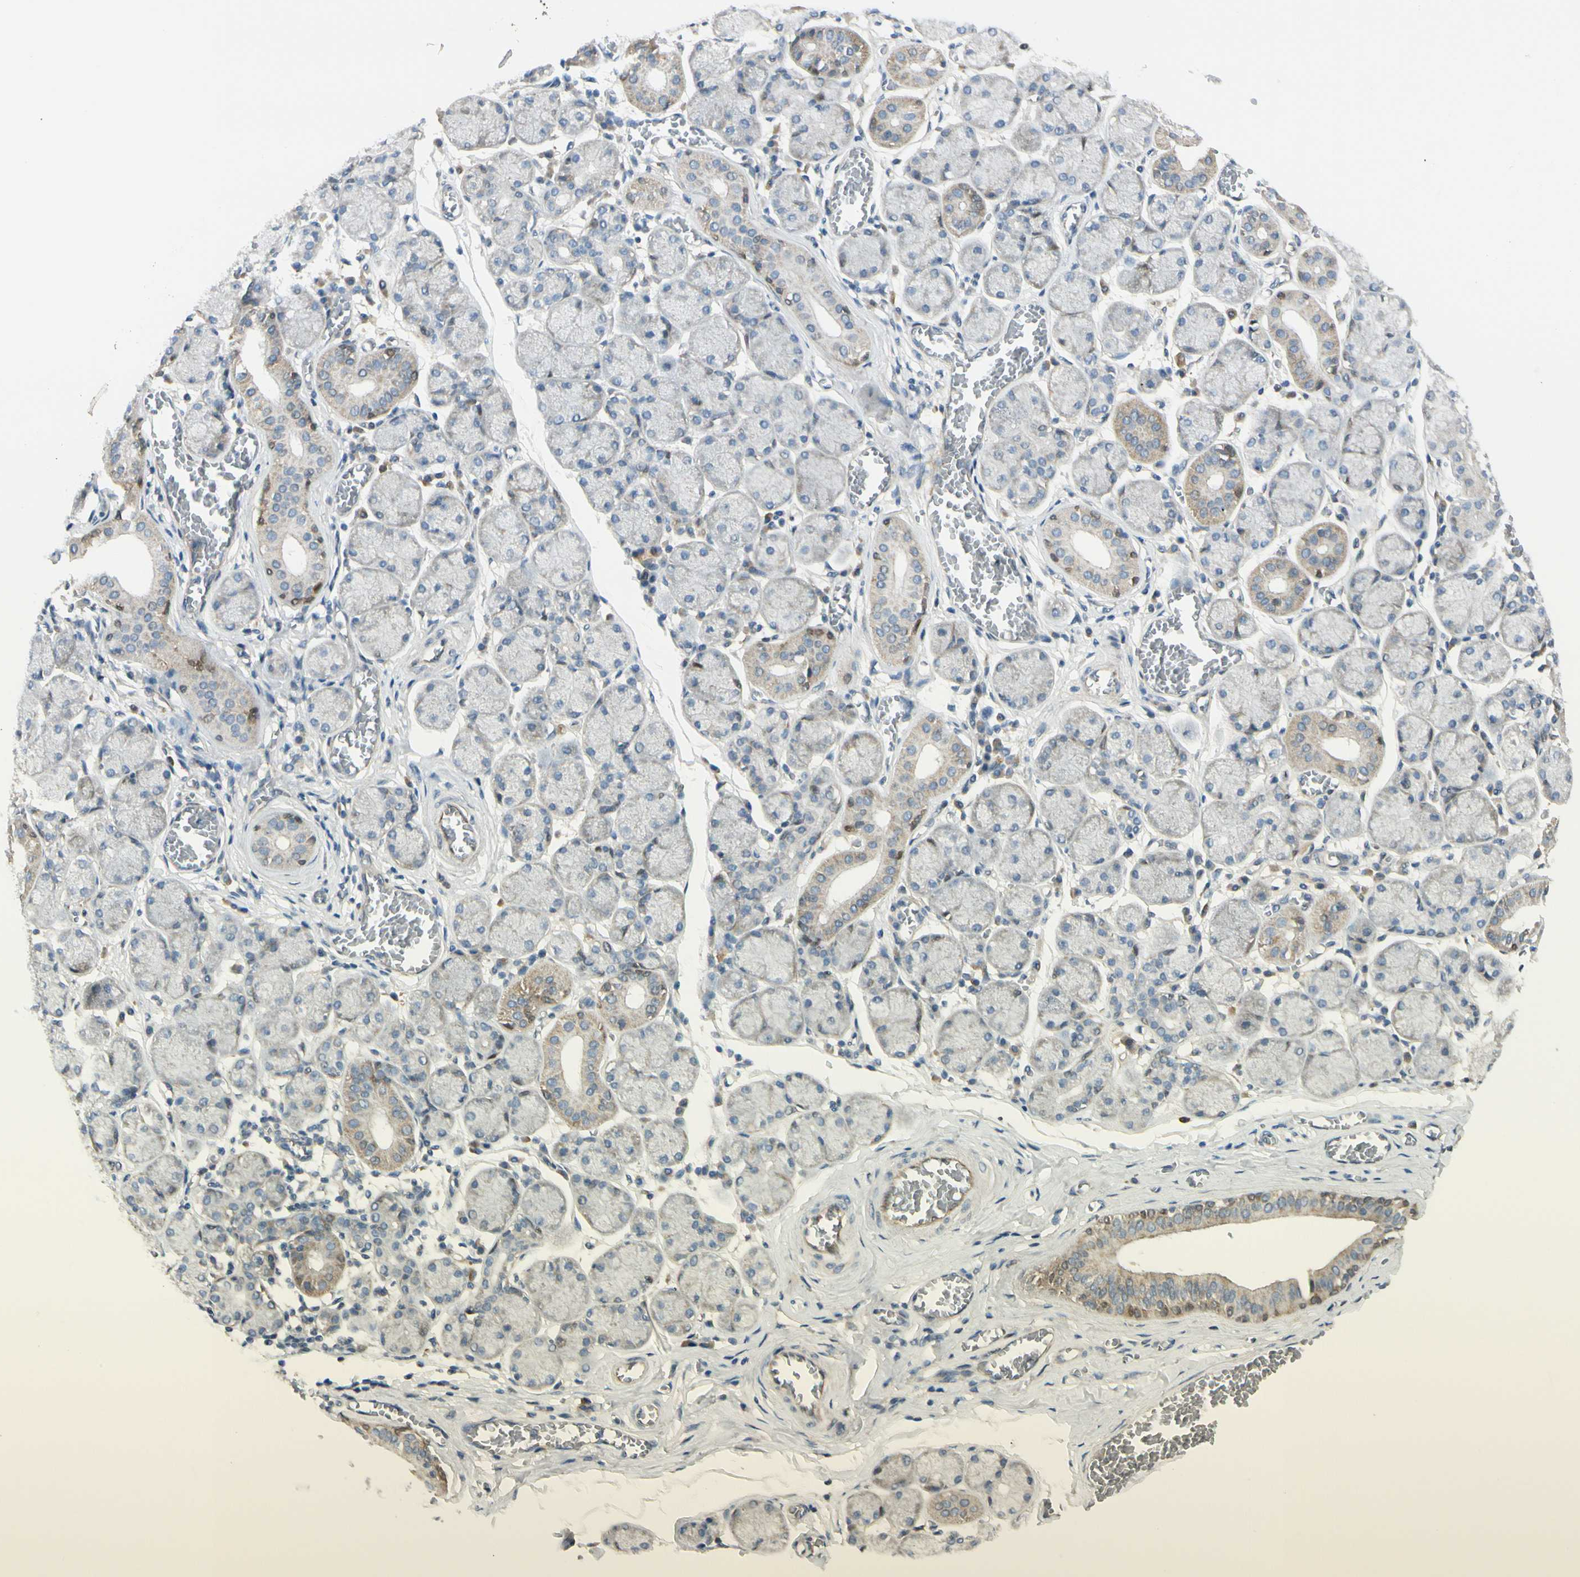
{"staining": {"intensity": "weak", "quantity": "<25%", "location": "cytoplasmic/membranous"}, "tissue": "salivary gland", "cell_type": "Glandular cells", "image_type": "normal", "snomed": [{"axis": "morphology", "description": "Normal tissue, NOS"}, {"axis": "topography", "description": "Salivary gland"}], "caption": "Immunohistochemistry (IHC) histopathology image of normal salivary gland: salivary gland stained with DAB (3,3'-diaminobenzidine) exhibits no significant protein staining in glandular cells.", "gene": "FHL2", "patient": {"sex": "female", "age": 24}}